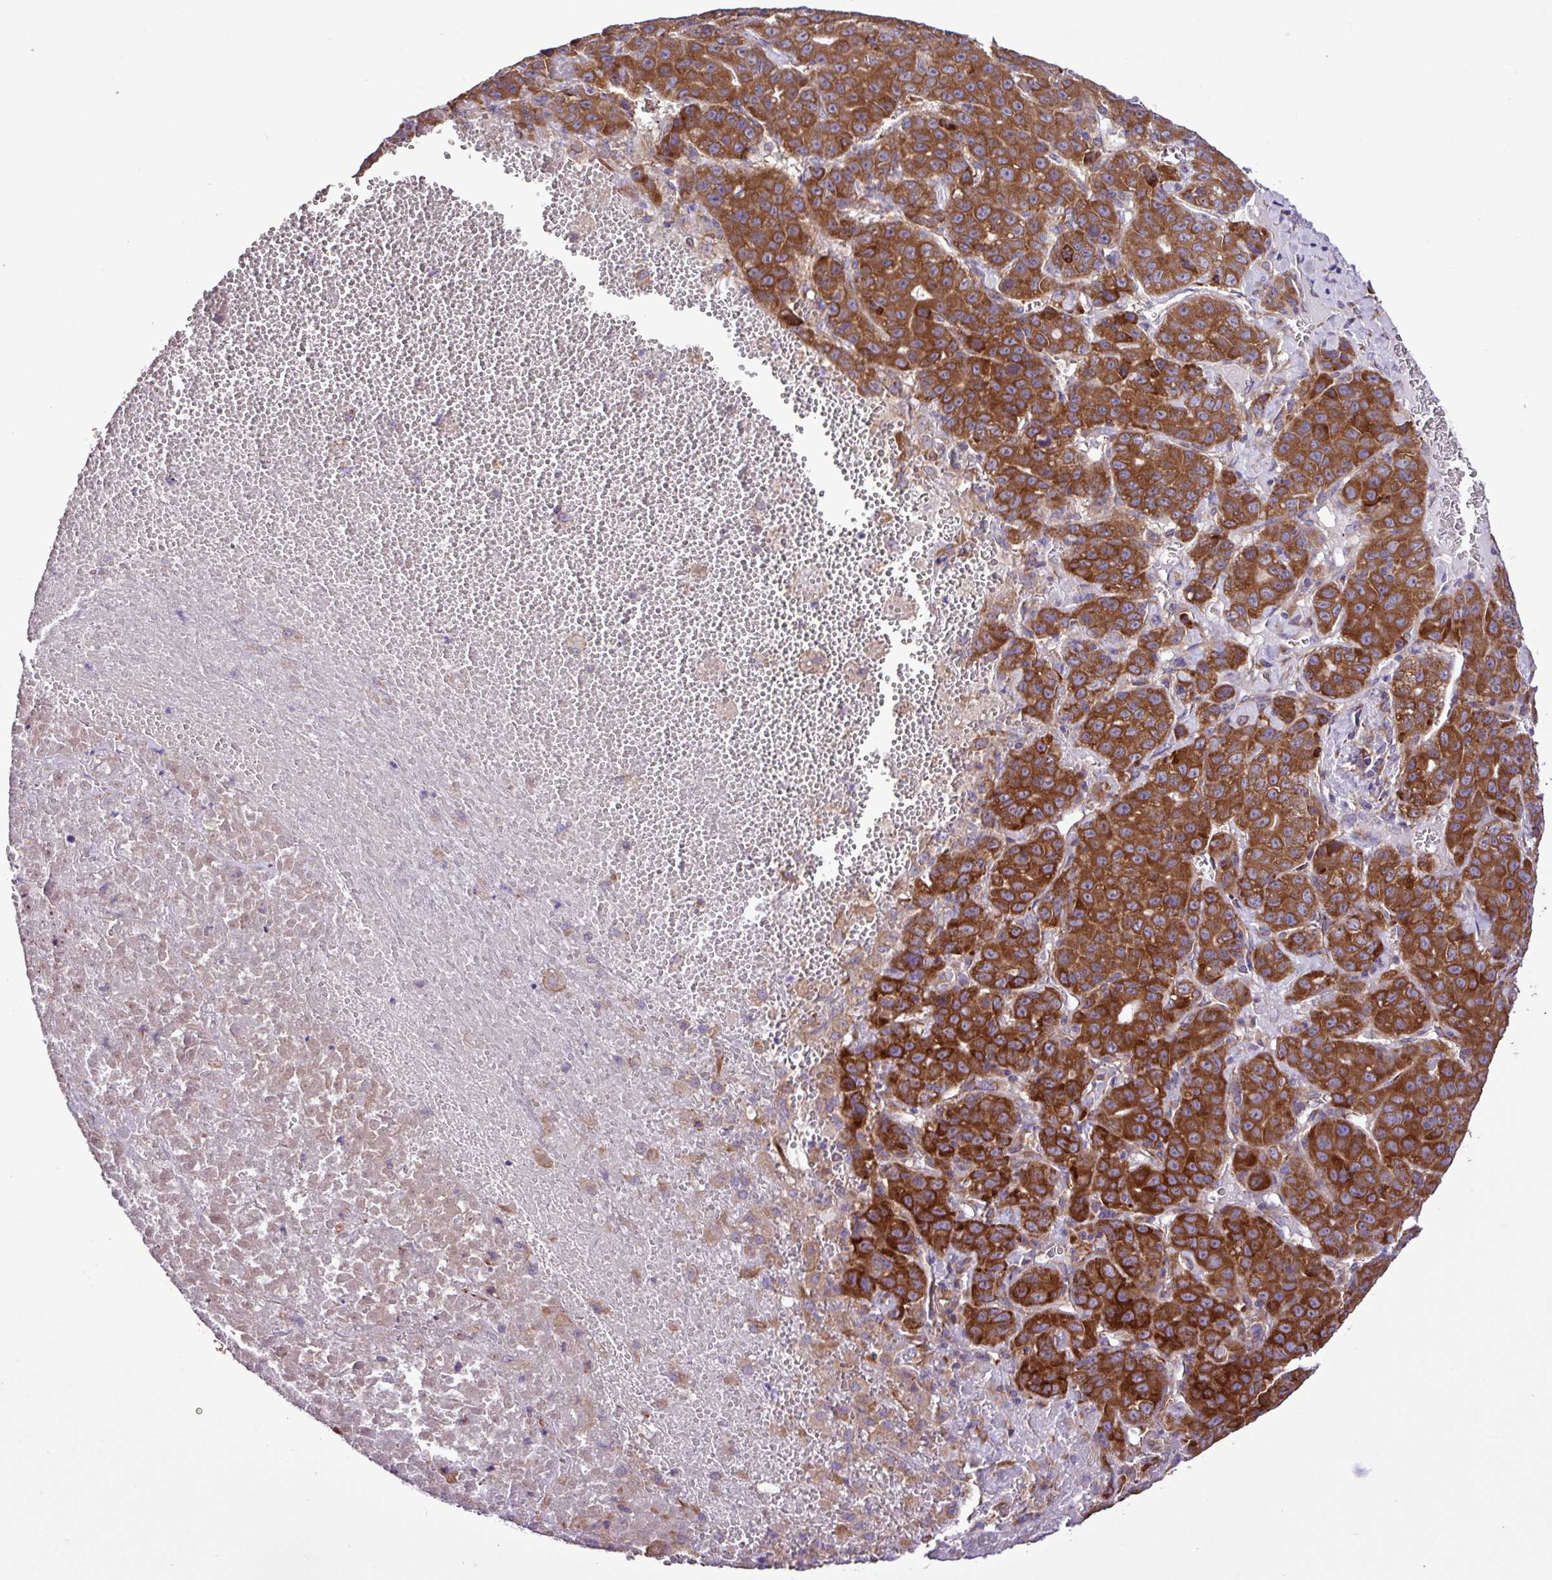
{"staining": {"intensity": "strong", "quantity": ">75%", "location": "cytoplasmic/membranous"}, "tissue": "liver cancer", "cell_type": "Tumor cells", "image_type": "cancer", "snomed": [{"axis": "morphology", "description": "Carcinoma, Hepatocellular, NOS"}, {"axis": "topography", "description": "Liver"}], "caption": "Approximately >75% of tumor cells in hepatocellular carcinoma (liver) show strong cytoplasmic/membranous protein expression as visualized by brown immunohistochemical staining.", "gene": "RPL13", "patient": {"sex": "female", "age": 53}}